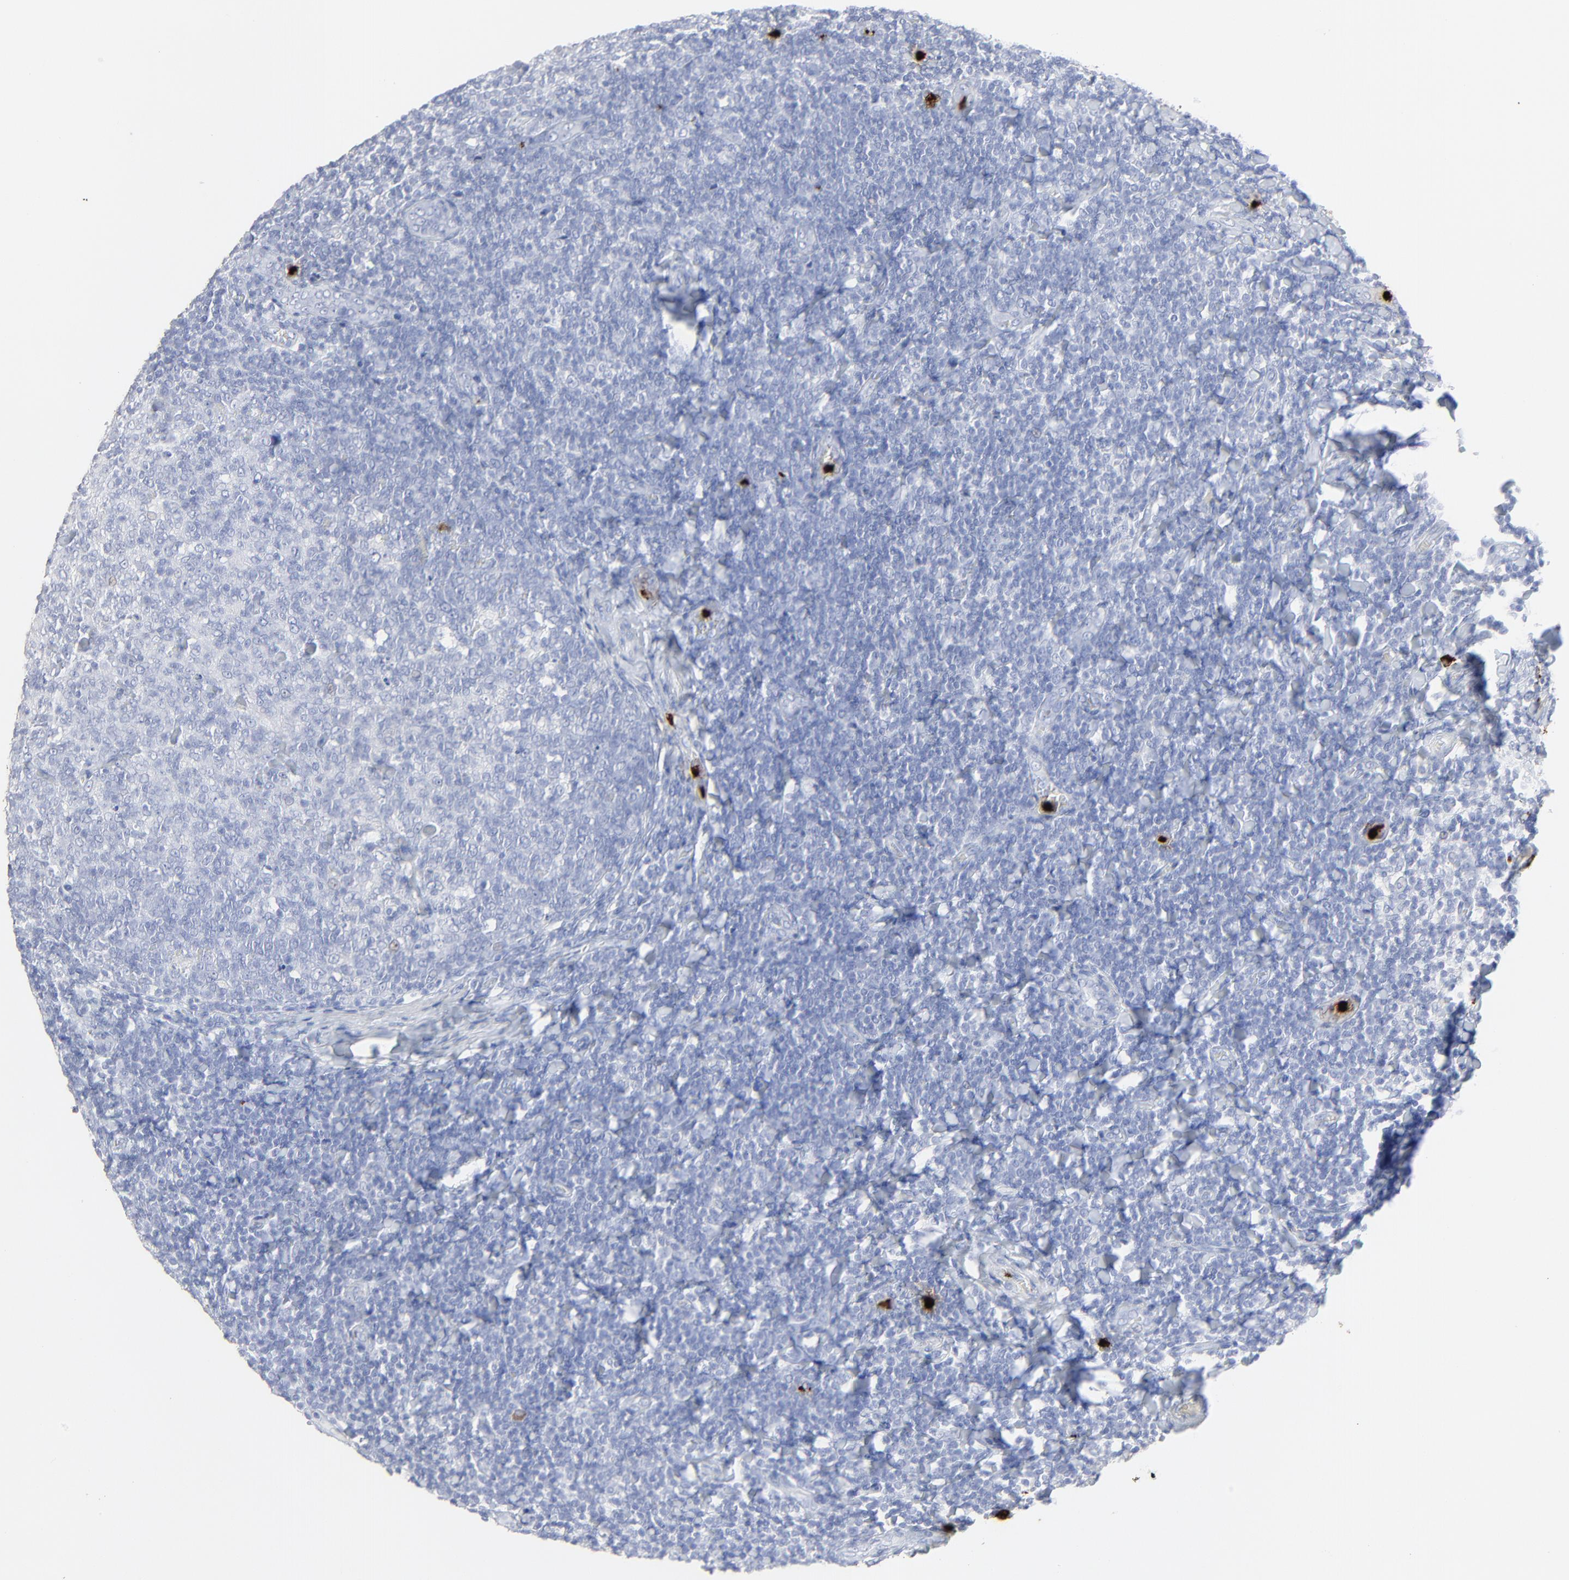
{"staining": {"intensity": "negative", "quantity": "none", "location": "none"}, "tissue": "tonsil", "cell_type": "Germinal center cells", "image_type": "normal", "snomed": [{"axis": "morphology", "description": "Normal tissue, NOS"}, {"axis": "topography", "description": "Tonsil"}], "caption": "This histopathology image is of benign tonsil stained with immunohistochemistry to label a protein in brown with the nuclei are counter-stained blue. There is no expression in germinal center cells.", "gene": "LCN2", "patient": {"sex": "male", "age": 31}}